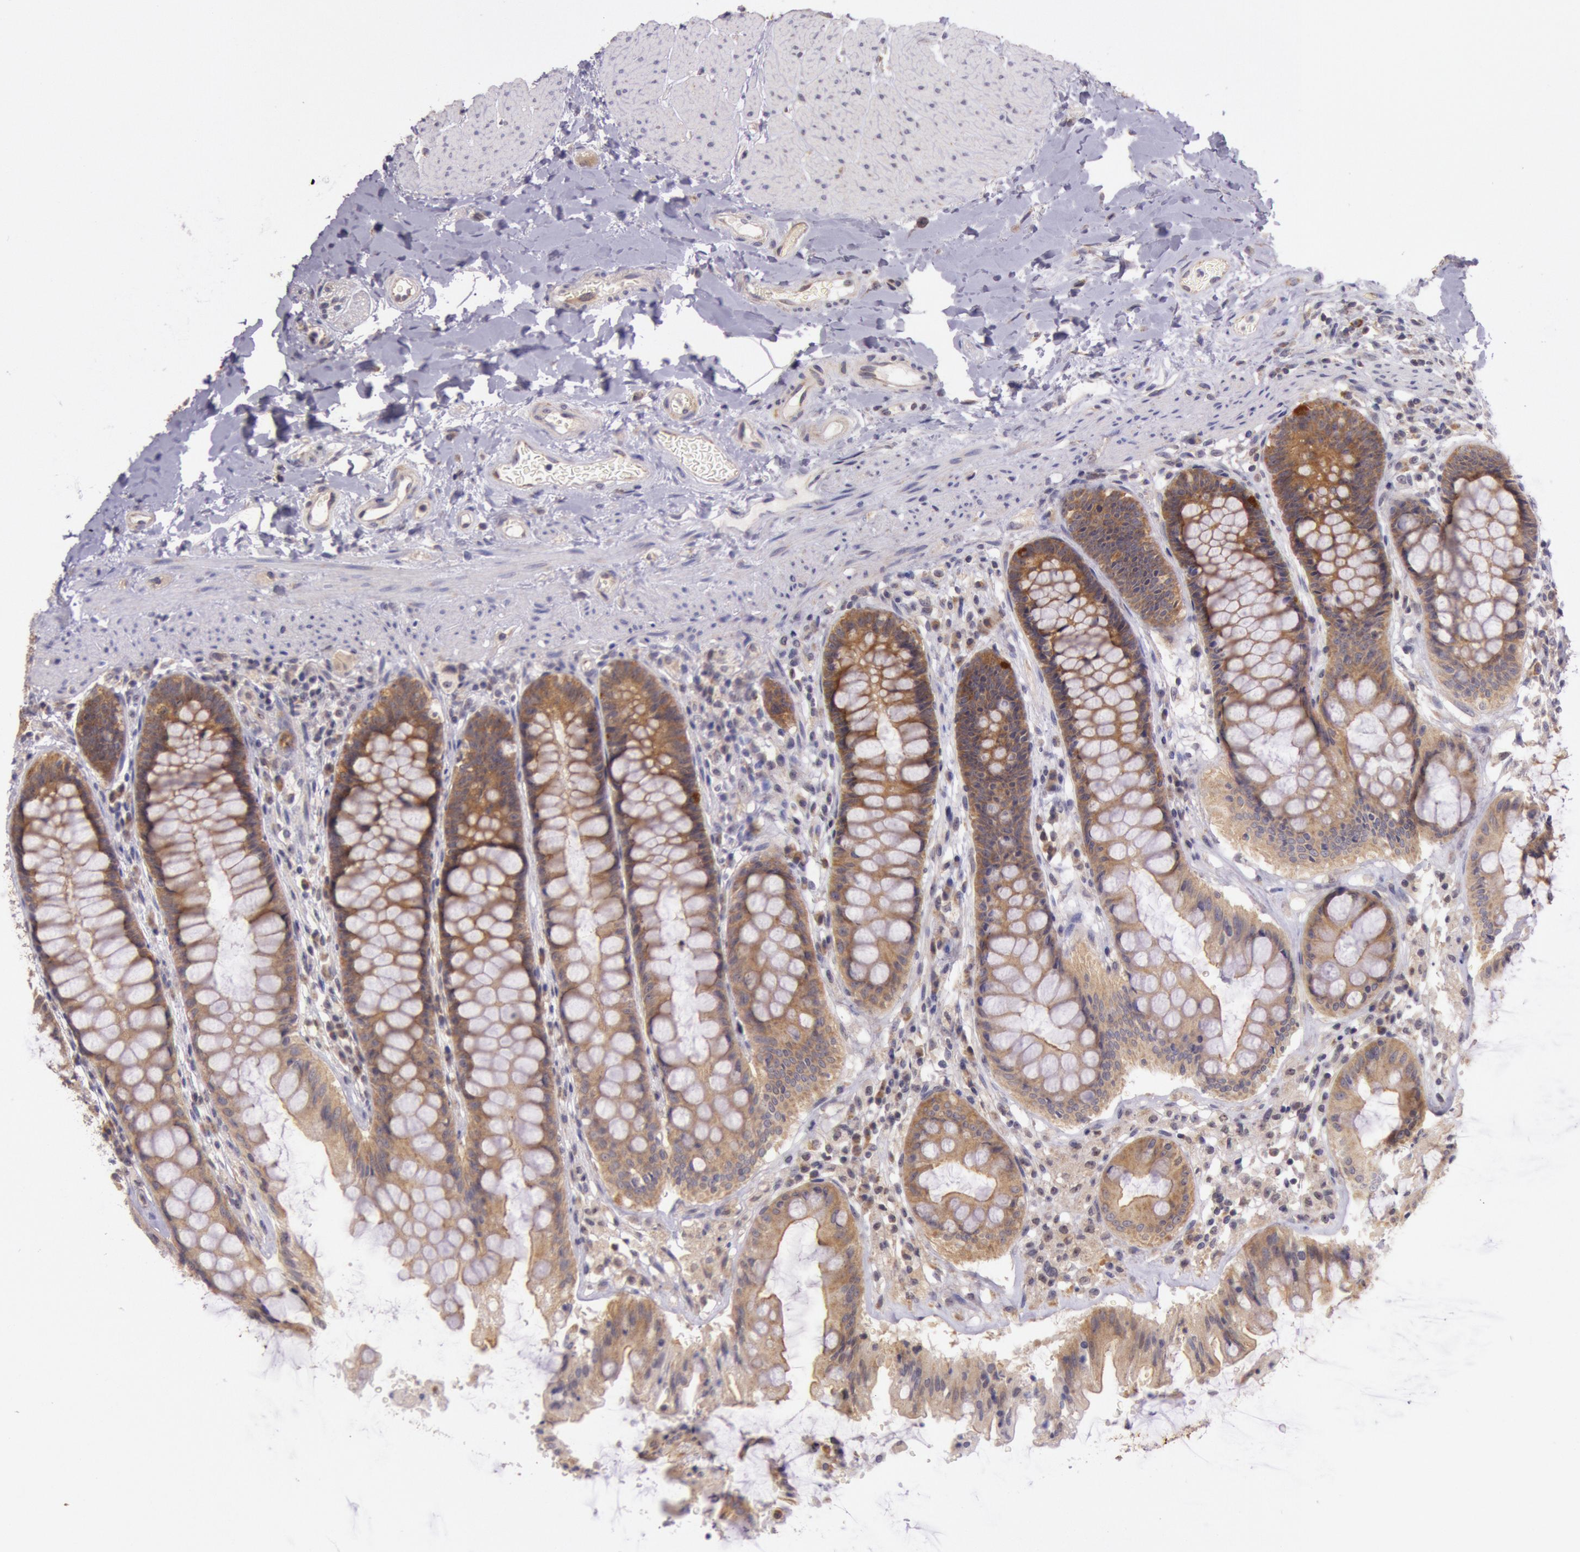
{"staining": {"intensity": "moderate", "quantity": ">75%", "location": "cytoplasmic/membranous"}, "tissue": "rectum", "cell_type": "Glandular cells", "image_type": "normal", "snomed": [{"axis": "morphology", "description": "Normal tissue, NOS"}, {"axis": "topography", "description": "Rectum"}], "caption": "Immunohistochemistry (IHC) (DAB (3,3'-diaminobenzidine)) staining of benign human rectum displays moderate cytoplasmic/membranous protein expression in about >75% of glandular cells.", "gene": "CDK16", "patient": {"sex": "female", "age": 46}}